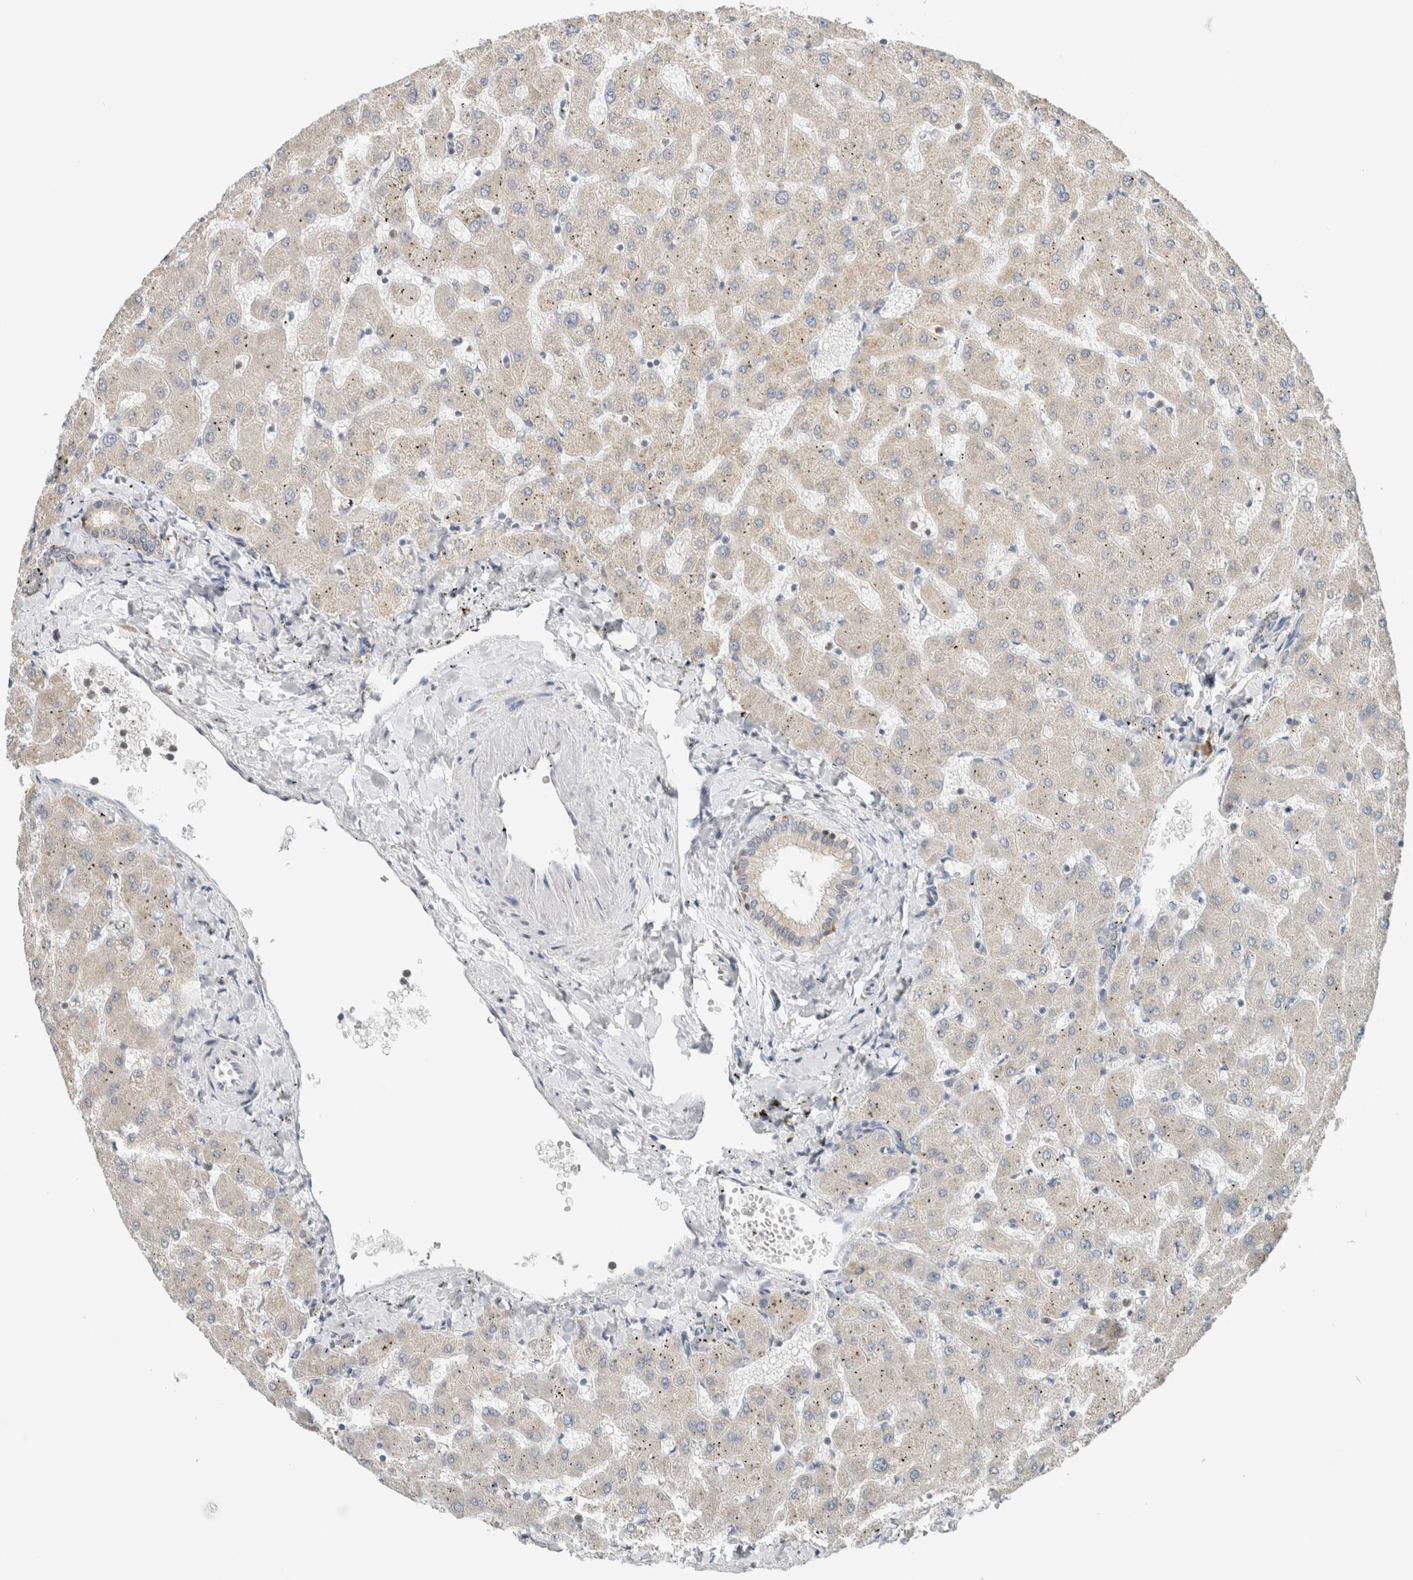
{"staining": {"intensity": "negative", "quantity": "none", "location": "none"}, "tissue": "liver", "cell_type": "Cholangiocytes", "image_type": "normal", "snomed": [{"axis": "morphology", "description": "Normal tissue, NOS"}, {"axis": "topography", "description": "Liver"}], "caption": "This is an immunohistochemistry (IHC) photomicrograph of unremarkable human liver. There is no expression in cholangiocytes.", "gene": "CAPG", "patient": {"sex": "female", "age": 63}}